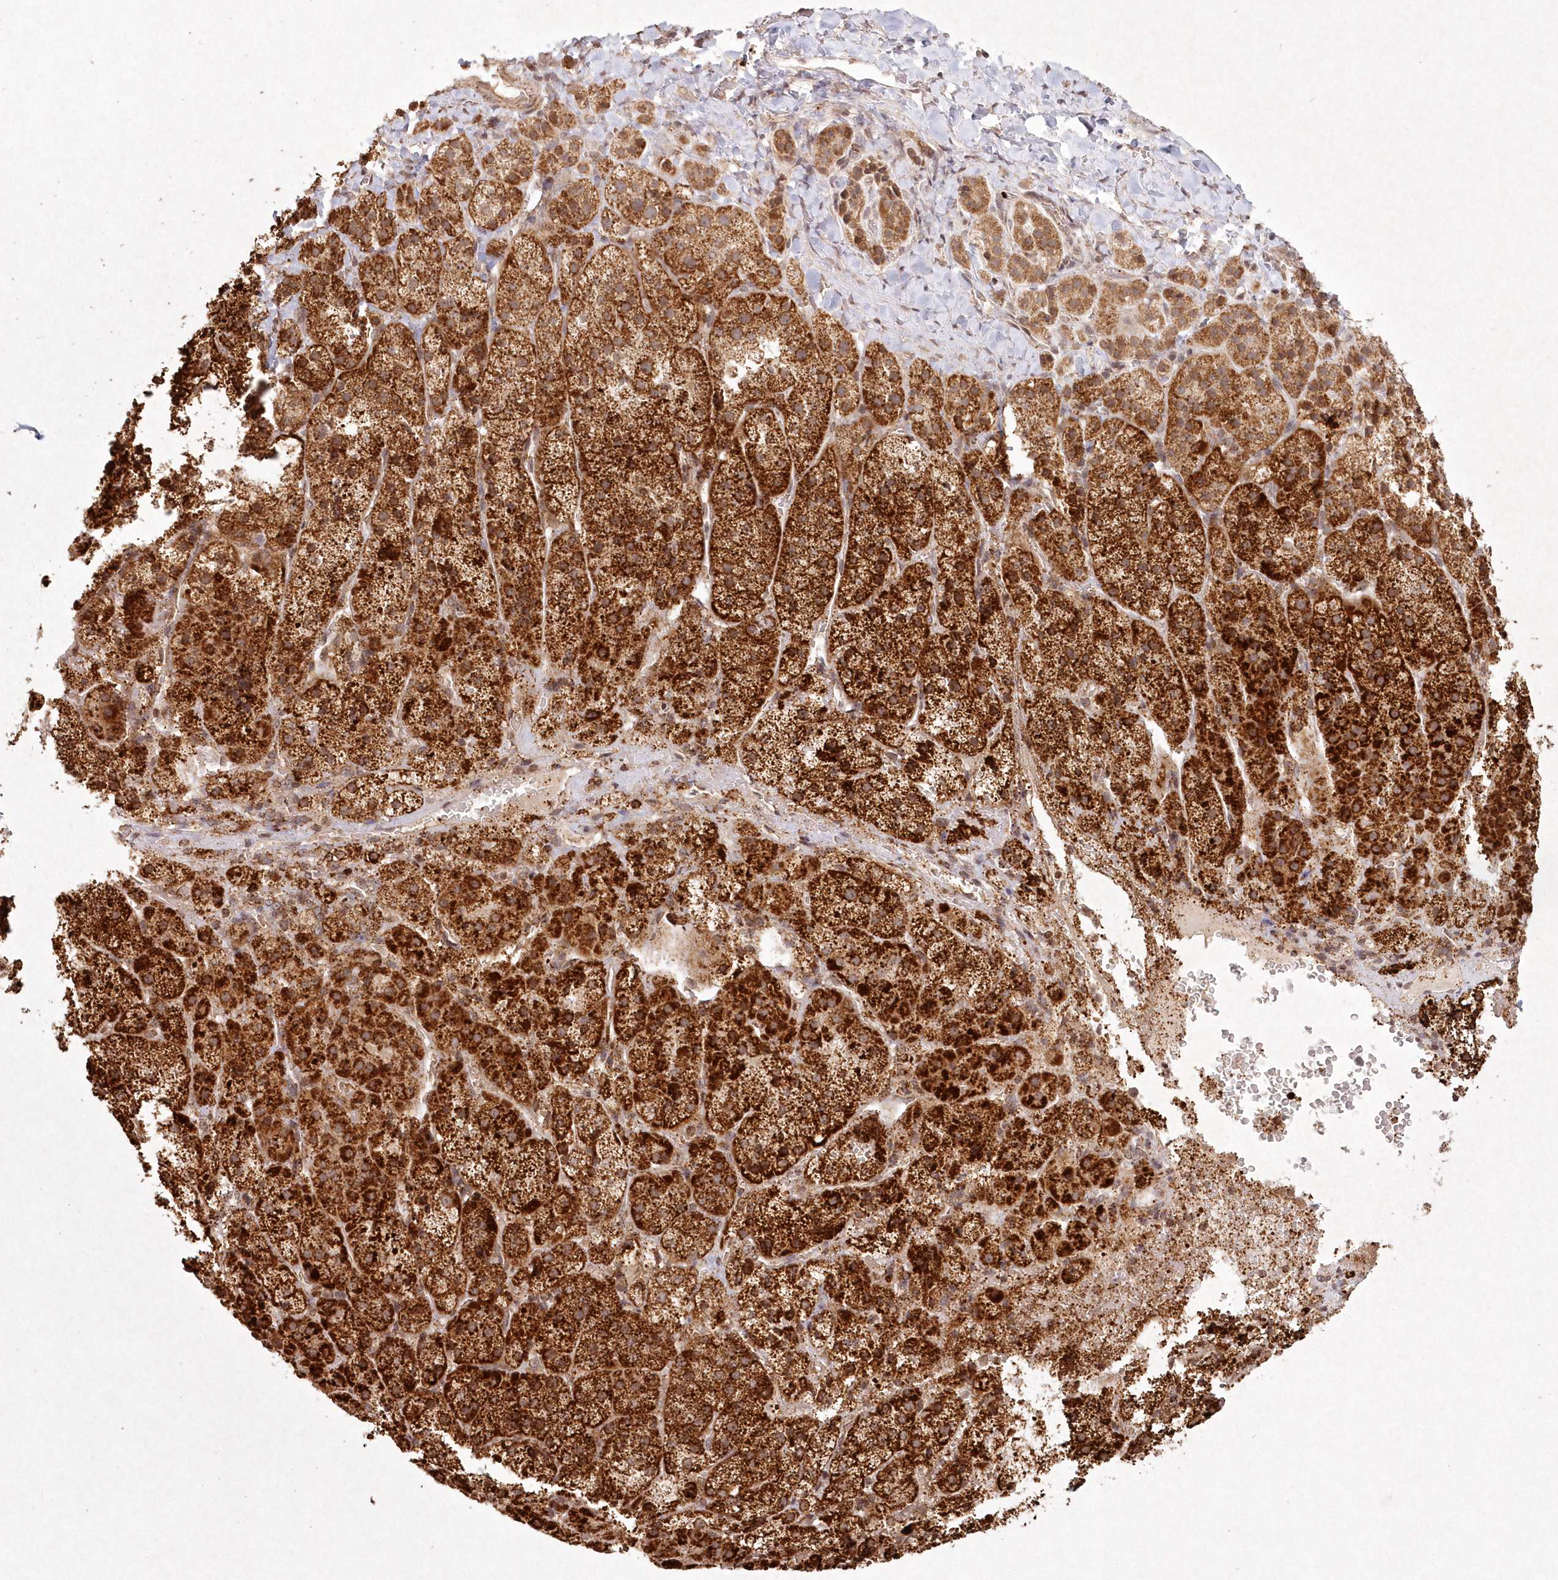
{"staining": {"intensity": "strong", "quantity": ">75%", "location": "cytoplasmic/membranous"}, "tissue": "adrenal gland", "cell_type": "Glandular cells", "image_type": "normal", "snomed": [{"axis": "morphology", "description": "Normal tissue, NOS"}, {"axis": "topography", "description": "Adrenal gland"}], "caption": "Immunohistochemistry of benign adrenal gland reveals high levels of strong cytoplasmic/membranous staining in approximately >75% of glandular cells. (Stains: DAB (3,3'-diaminobenzidine) in brown, nuclei in blue, Microscopy: brightfield microscopy at high magnification).", "gene": "LRPPRC", "patient": {"sex": "female", "age": 44}}